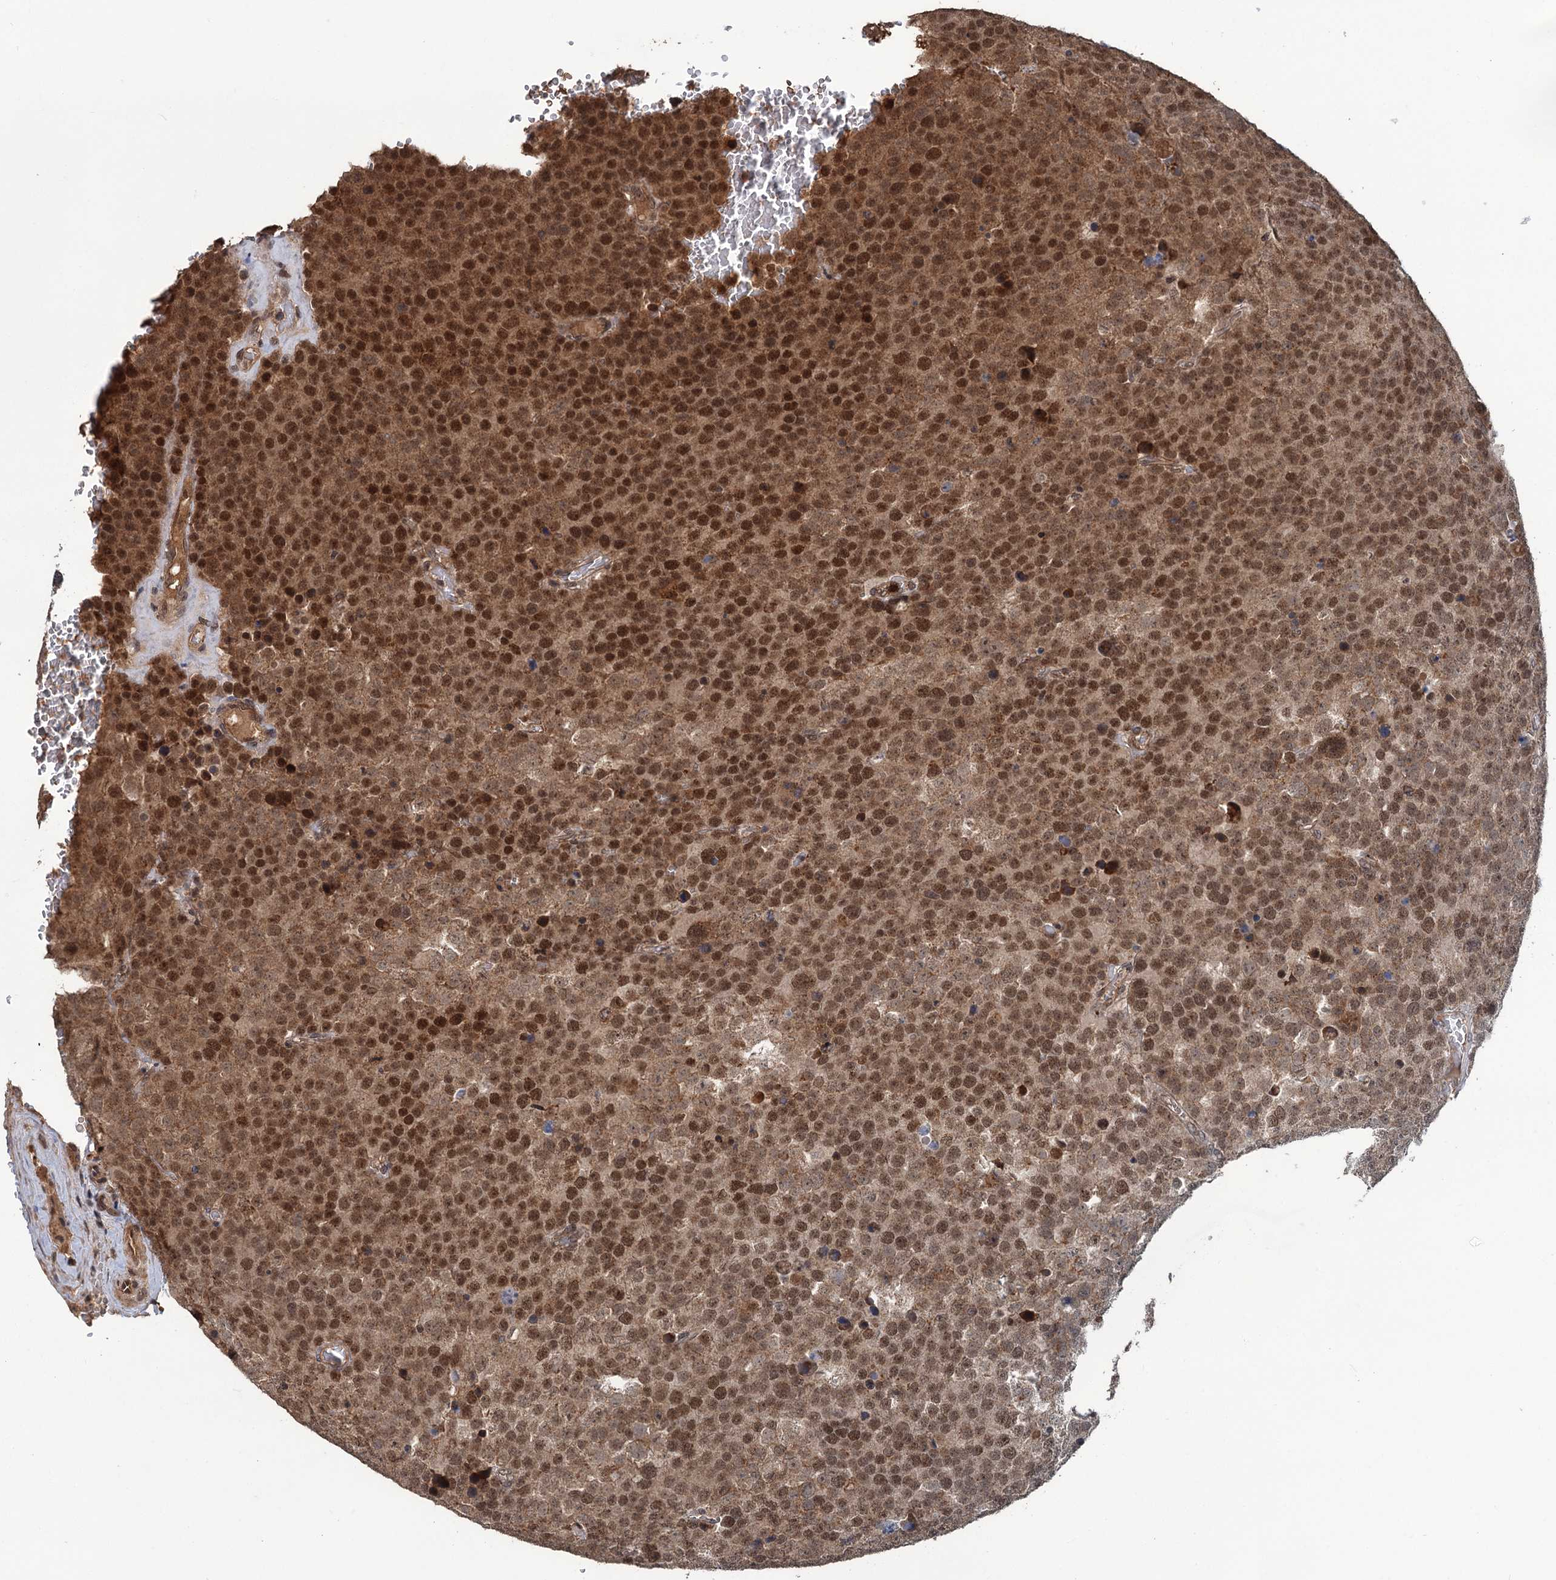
{"staining": {"intensity": "strong", "quantity": ">75%", "location": "cytoplasmic/membranous,nuclear"}, "tissue": "testis cancer", "cell_type": "Tumor cells", "image_type": "cancer", "snomed": [{"axis": "morphology", "description": "Seminoma, NOS"}, {"axis": "topography", "description": "Testis"}], "caption": "Immunohistochemical staining of human seminoma (testis) exhibits high levels of strong cytoplasmic/membranous and nuclear protein positivity in approximately >75% of tumor cells.", "gene": "KANSL2", "patient": {"sex": "male", "age": 71}}